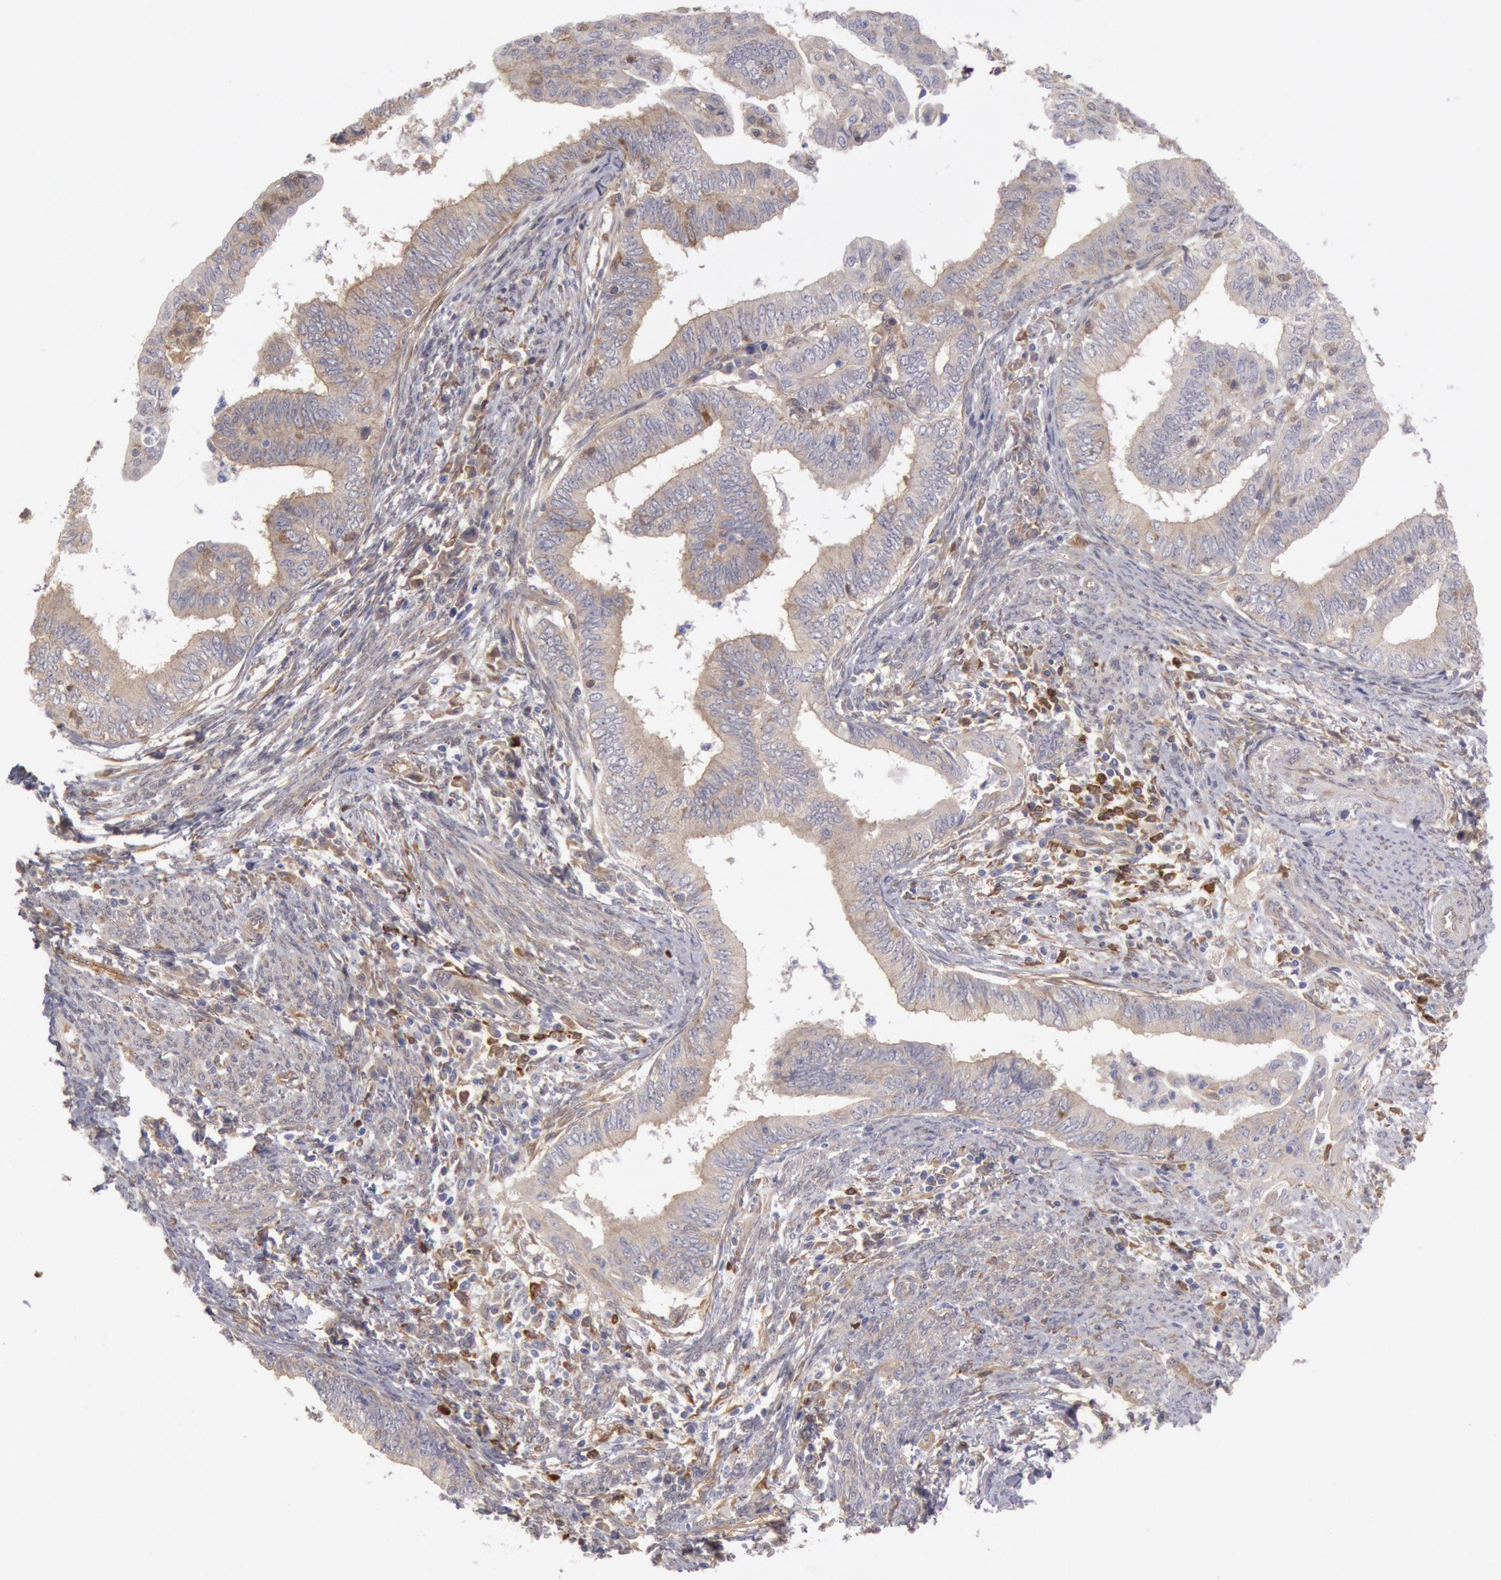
{"staining": {"intensity": "weak", "quantity": ">75%", "location": "cytoplasmic/membranous"}, "tissue": "endometrial cancer", "cell_type": "Tumor cells", "image_type": "cancer", "snomed": [{"axis": "morphology", "description": "Adenocarcinoma, NOS"}, {"axis": "topography", "description": "Endometrium"}], "caption": "Endometrial adenocarcinoma was stained to show a protein in brown. There is low levels of weak cytoplasmic/membranous expression in approximately >75% of tumor cells.", "gene": "CCDC50", "patient": {"sex": "female", "age": 66}}